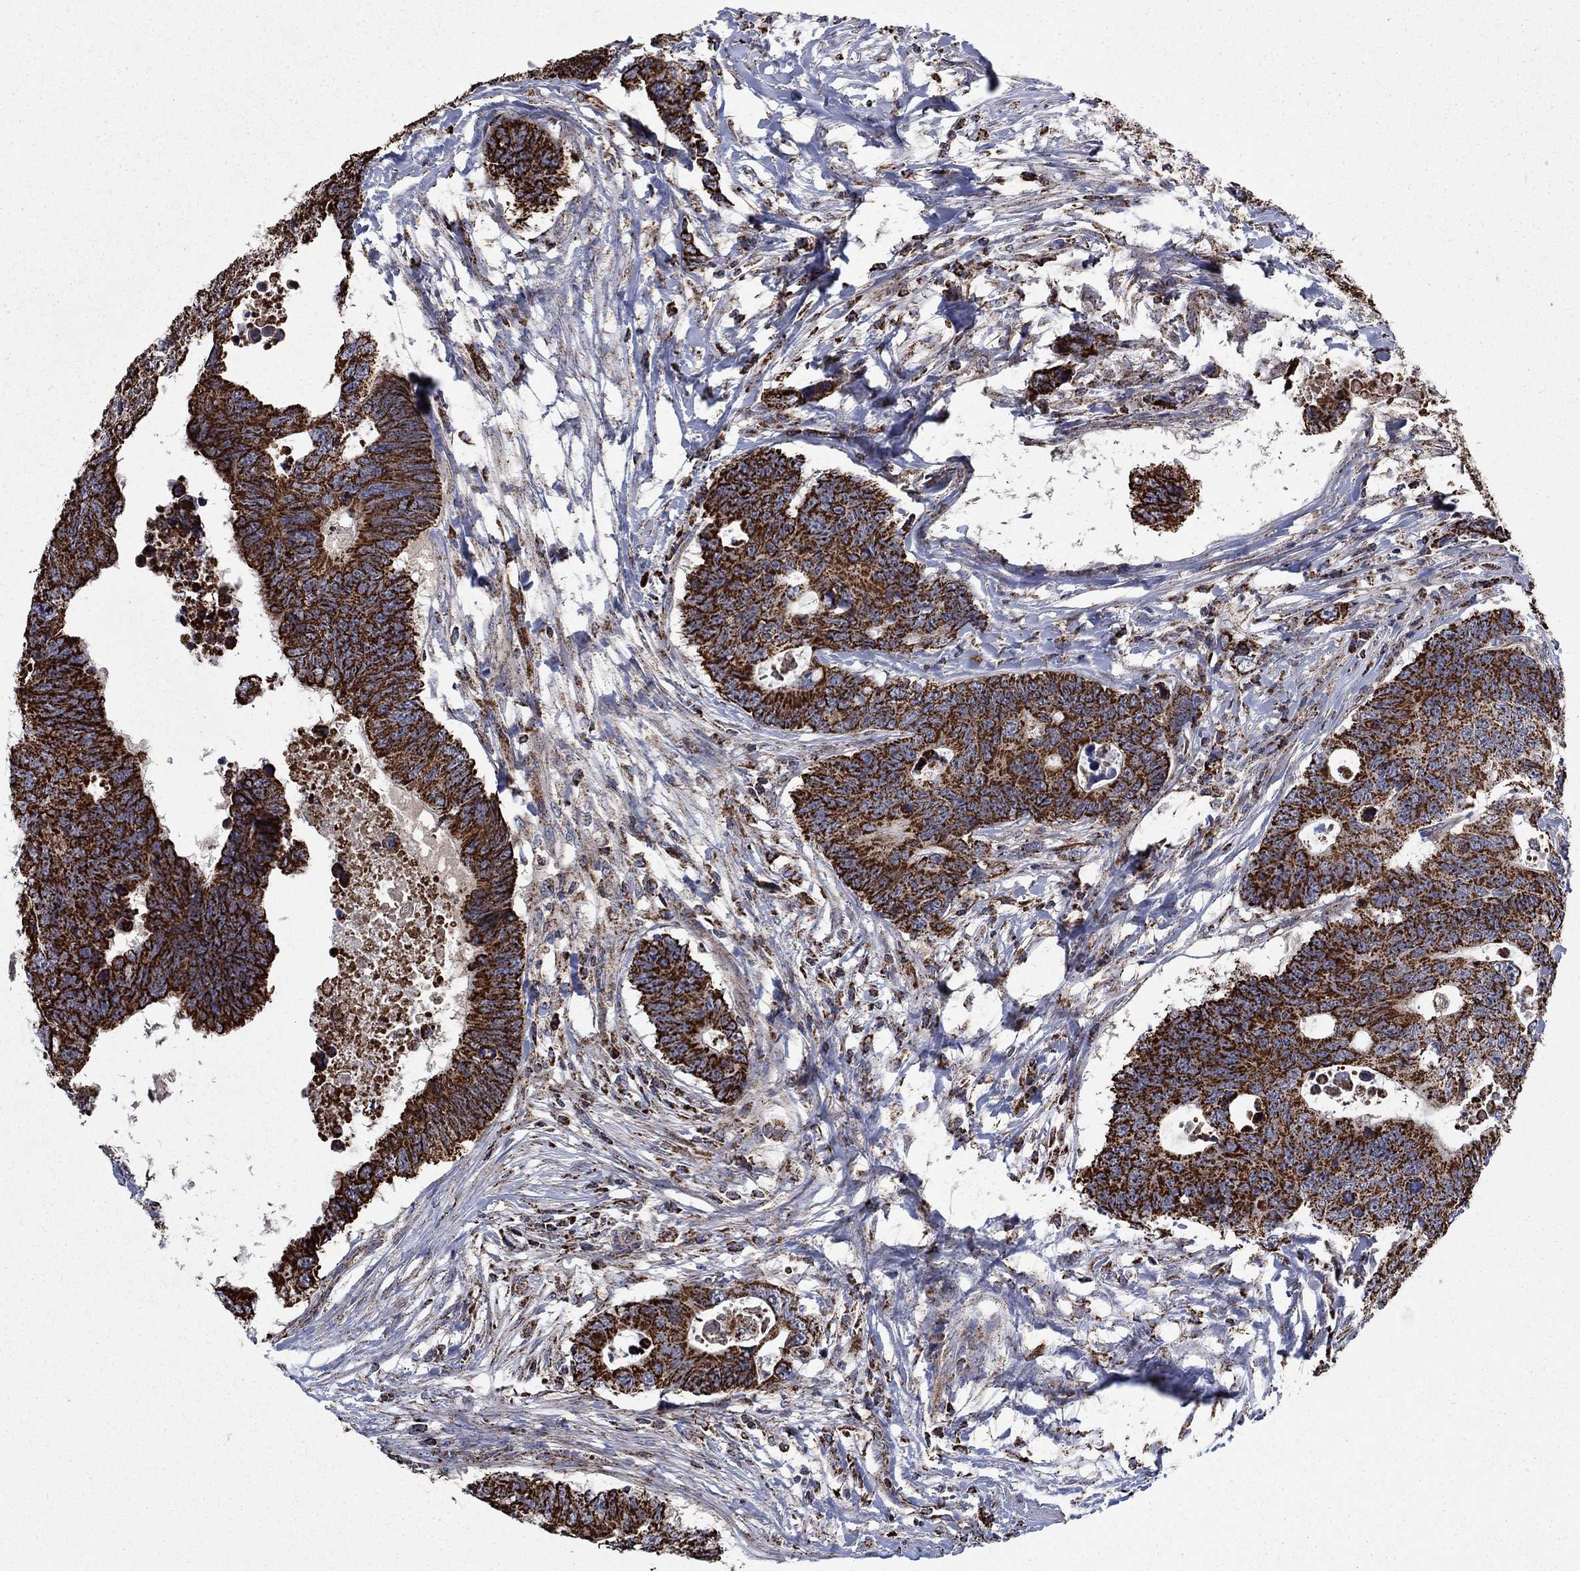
{"staining": {"intensity": "strong", "quantity": ">75%", "location": "cytoplasmic/membranous"}, "tissue": "colorectal cancer", "cell_type": "Tumor cells", "image_type": "cancer", "snomed": [{"axis": "morphology", "description": "Adenocarcinoma, NOS"}, {"axis": "topography", "description": "Colon"}], "caption": "A photomicrograph showing strong cytoplasmic/membranous positivity in approximately >75% of tumor cells in colorectal cancer (adenocarcinoma), as visualized by brown immunohistochemical staining.", "gene": "MOAP1", "patient": {"sex": "female", "age": 77}}